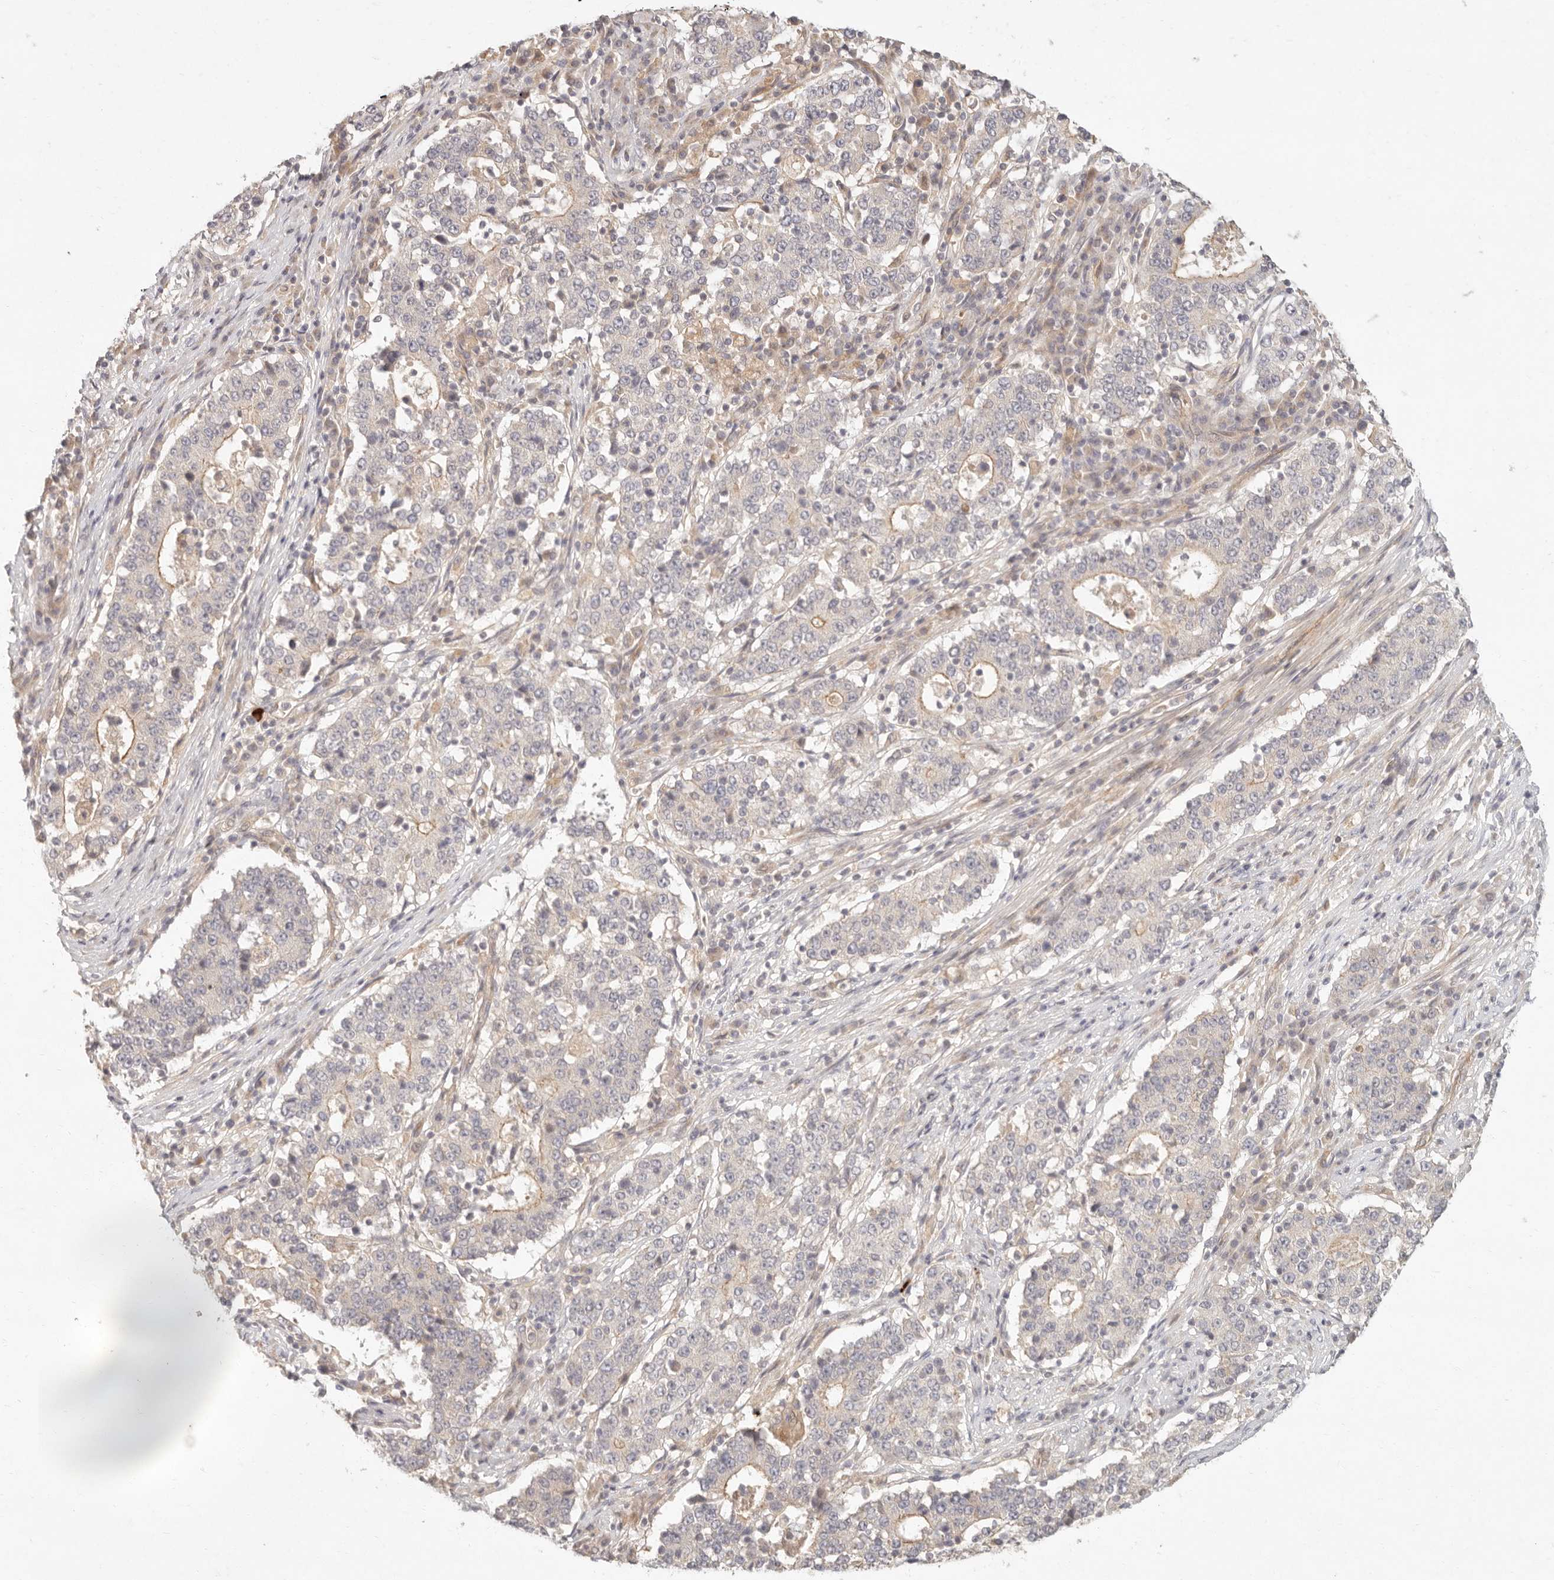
{"staining": {"intensity": "weak", "quantity": "25%-75%", "location": "cytoplasmic/membranous"}, "tissue": "stomach cancer", "cell_type": "Tumor cells", "image_type": "cancer", "snomed": [{"axis": "morphology", "description": "Adenocarcinoma, NOS"}, {"axis": "topography", "description": "Stomach"}], "caption": "Immunohistochemical staining of stomach cancer demonstrates low levels of weak cytoplasmic/membranous protein positivity in approximately 25%-75% of tumor cells. (DAB = brown stain, brightfield microscopy at high magnification).", "gene": "PPP1R3B", "patient": {"sex": "male", "age": 59}}